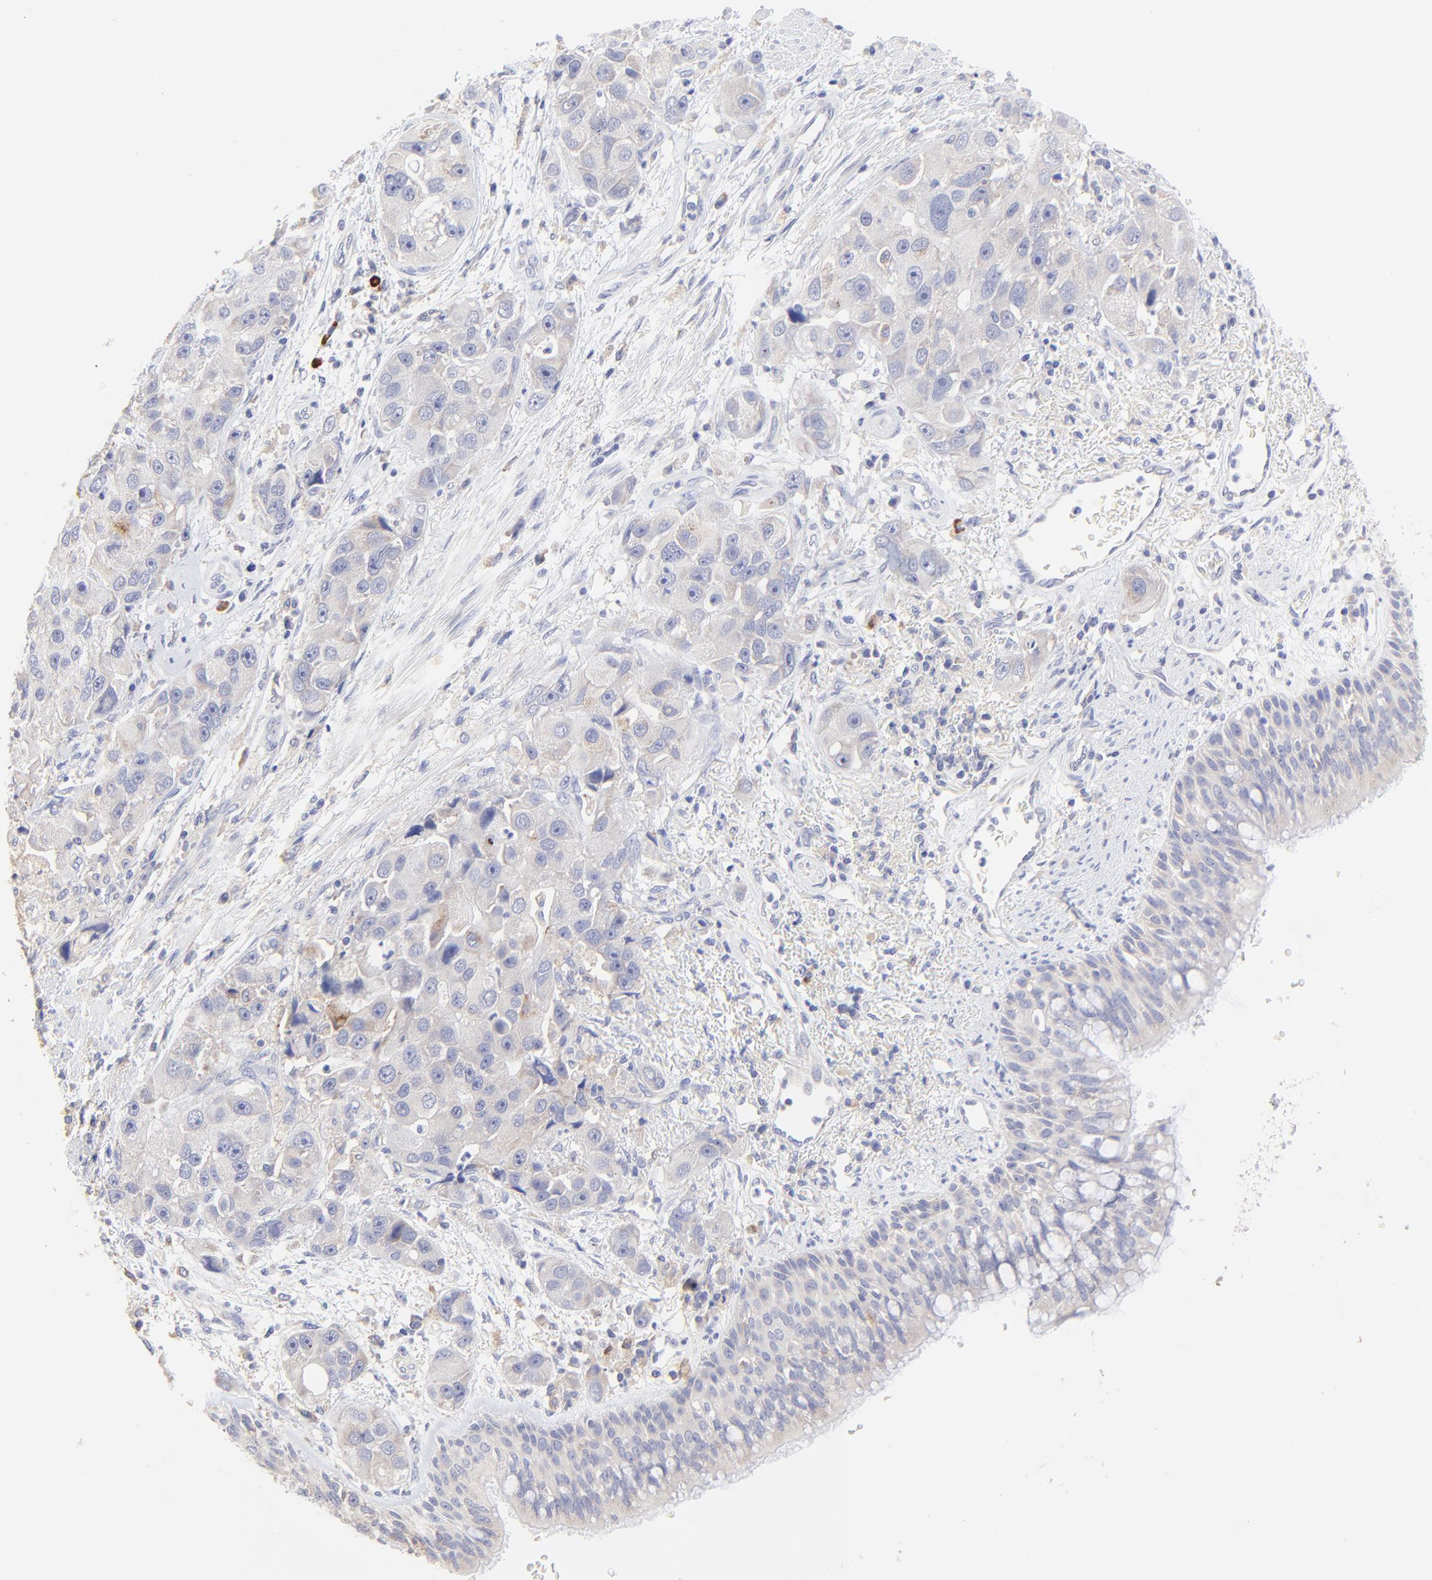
{"staining": {"intensity": "weak", "quantity": ">75%", "location": "cytoplasmic/membranous"}, "tissue": "bronchus", "cell_type": "Respiratory epithelial cells", "image_type": "normal", "snomed": [{"axis": "morphology", "description": "Normal tissue, NOS"}, {"axis": "morphology", "description": "Adenocarcinoma, NOS"}, {"axis": "morphology", "description": "Adenocarcinoma, metastatic, NOS"}, {"axis": "topography", "description": "Lymph node"}, {"axis": "topography", "description": "Bronchus"}, {"axis": "topography", "description": "Lung"}], "caption": "This is an image of immunohistochemistry (IHC) staining of unremarkable bronchus, which shows weak expression in the cytoplasmic/membranous of respiratory epithelial cells.", "gene": "LHFPL1", "patient": {"sex": "female", "age": 54}}